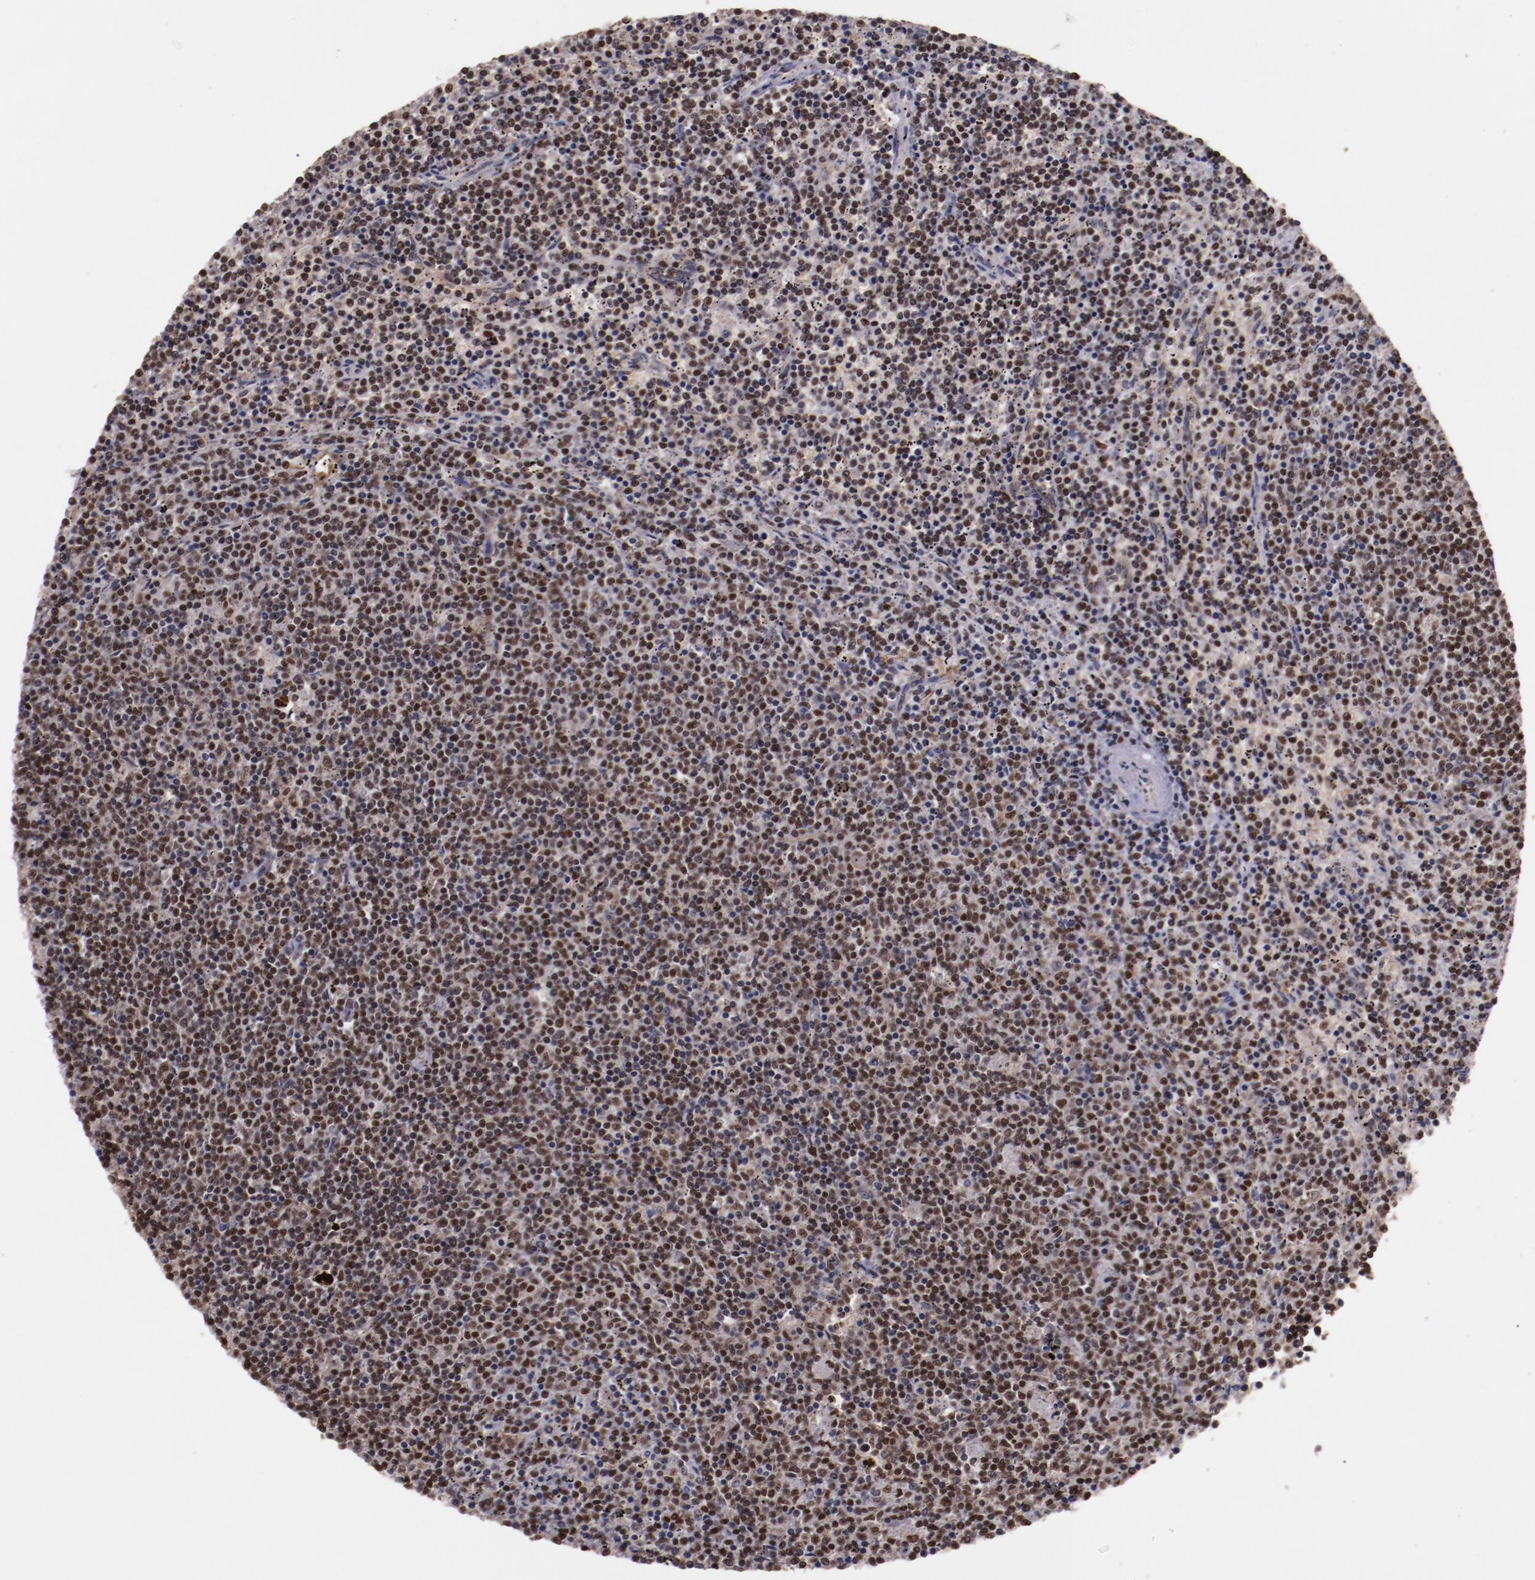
{"staining": {"intensity": "moderate", "quantity": "25%-75%", "location": "nuclear"}, "tissue": "lymphoma", "cell_type": "Tumor cells", "image_type": "cancer", "snomed": [{"axis": "morphology", "description": "Malignant lymphoma, non-Hodgkin's type, Low grade"}, {"axis": "topography", "description": "Spleen"}], "caption": "This histopathology image demonstrates malignant lymphoma, non-Hodgkin's type (low-grade) stained with IHC to label a protein in brown. The nuclear of tumor cells show moderate positivity for the protein. Nuclei are counter-stained blue.", "gene": "CHEK2", "patient": {"sex": "female", "age": 50}}